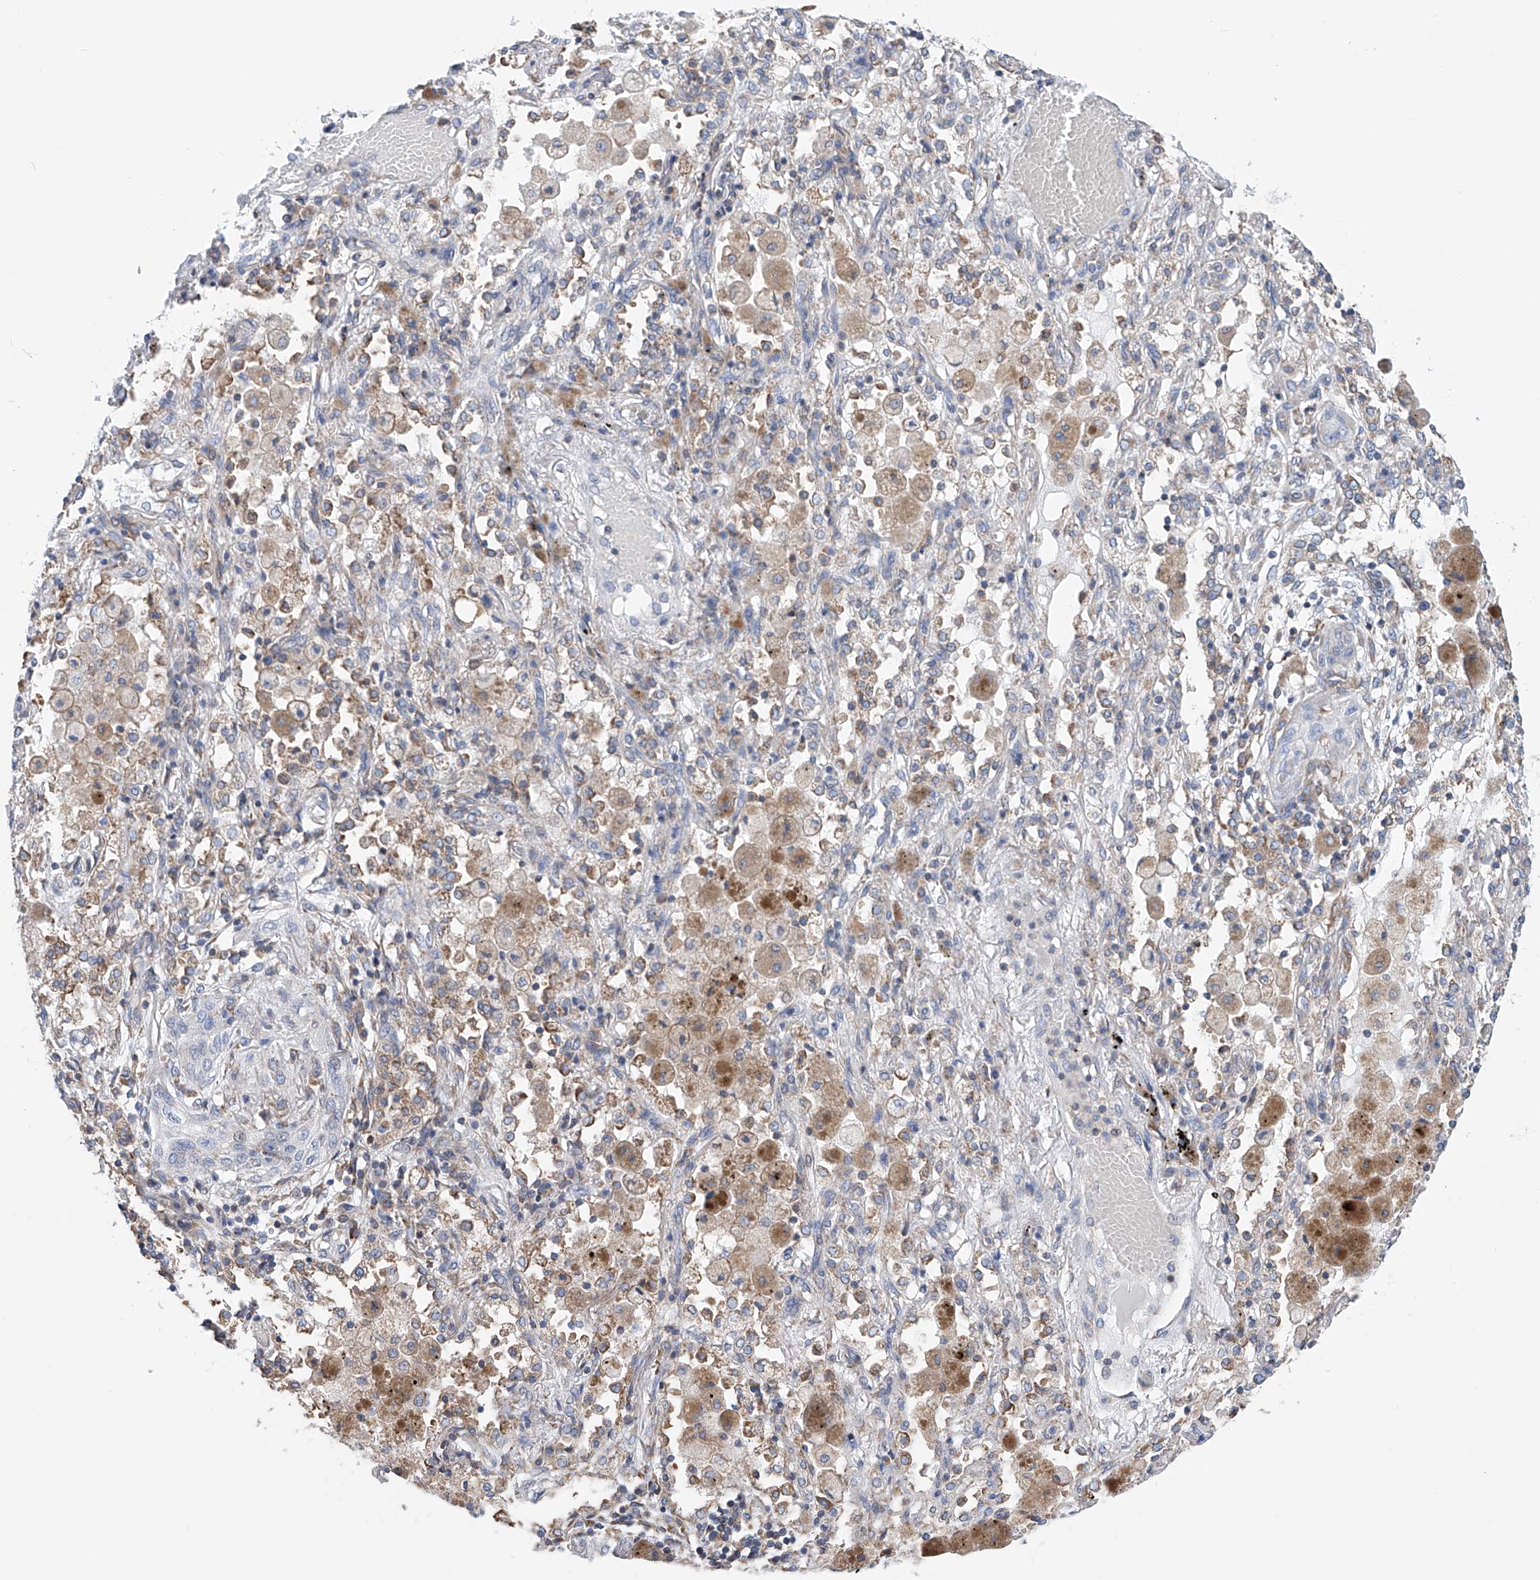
{"staining": {"intensity": "negative", "quantity": "none", "location": "none"}, "tissue": "lung cancer", "cell_type": "Tumor cells", "image_type": "cancer", "snomed": [{"axis": "morphology", "description": "Squamous cell carcinoma, NOS"}, {"axis": "topography", "description": "Lung"}], "caption": "This is an IHC image of human squamous cell carcinoma (lung). There is no staining in tumor cells.", "gene": "MAD2L1", "patient": {"sex": "female", "age": 47}}